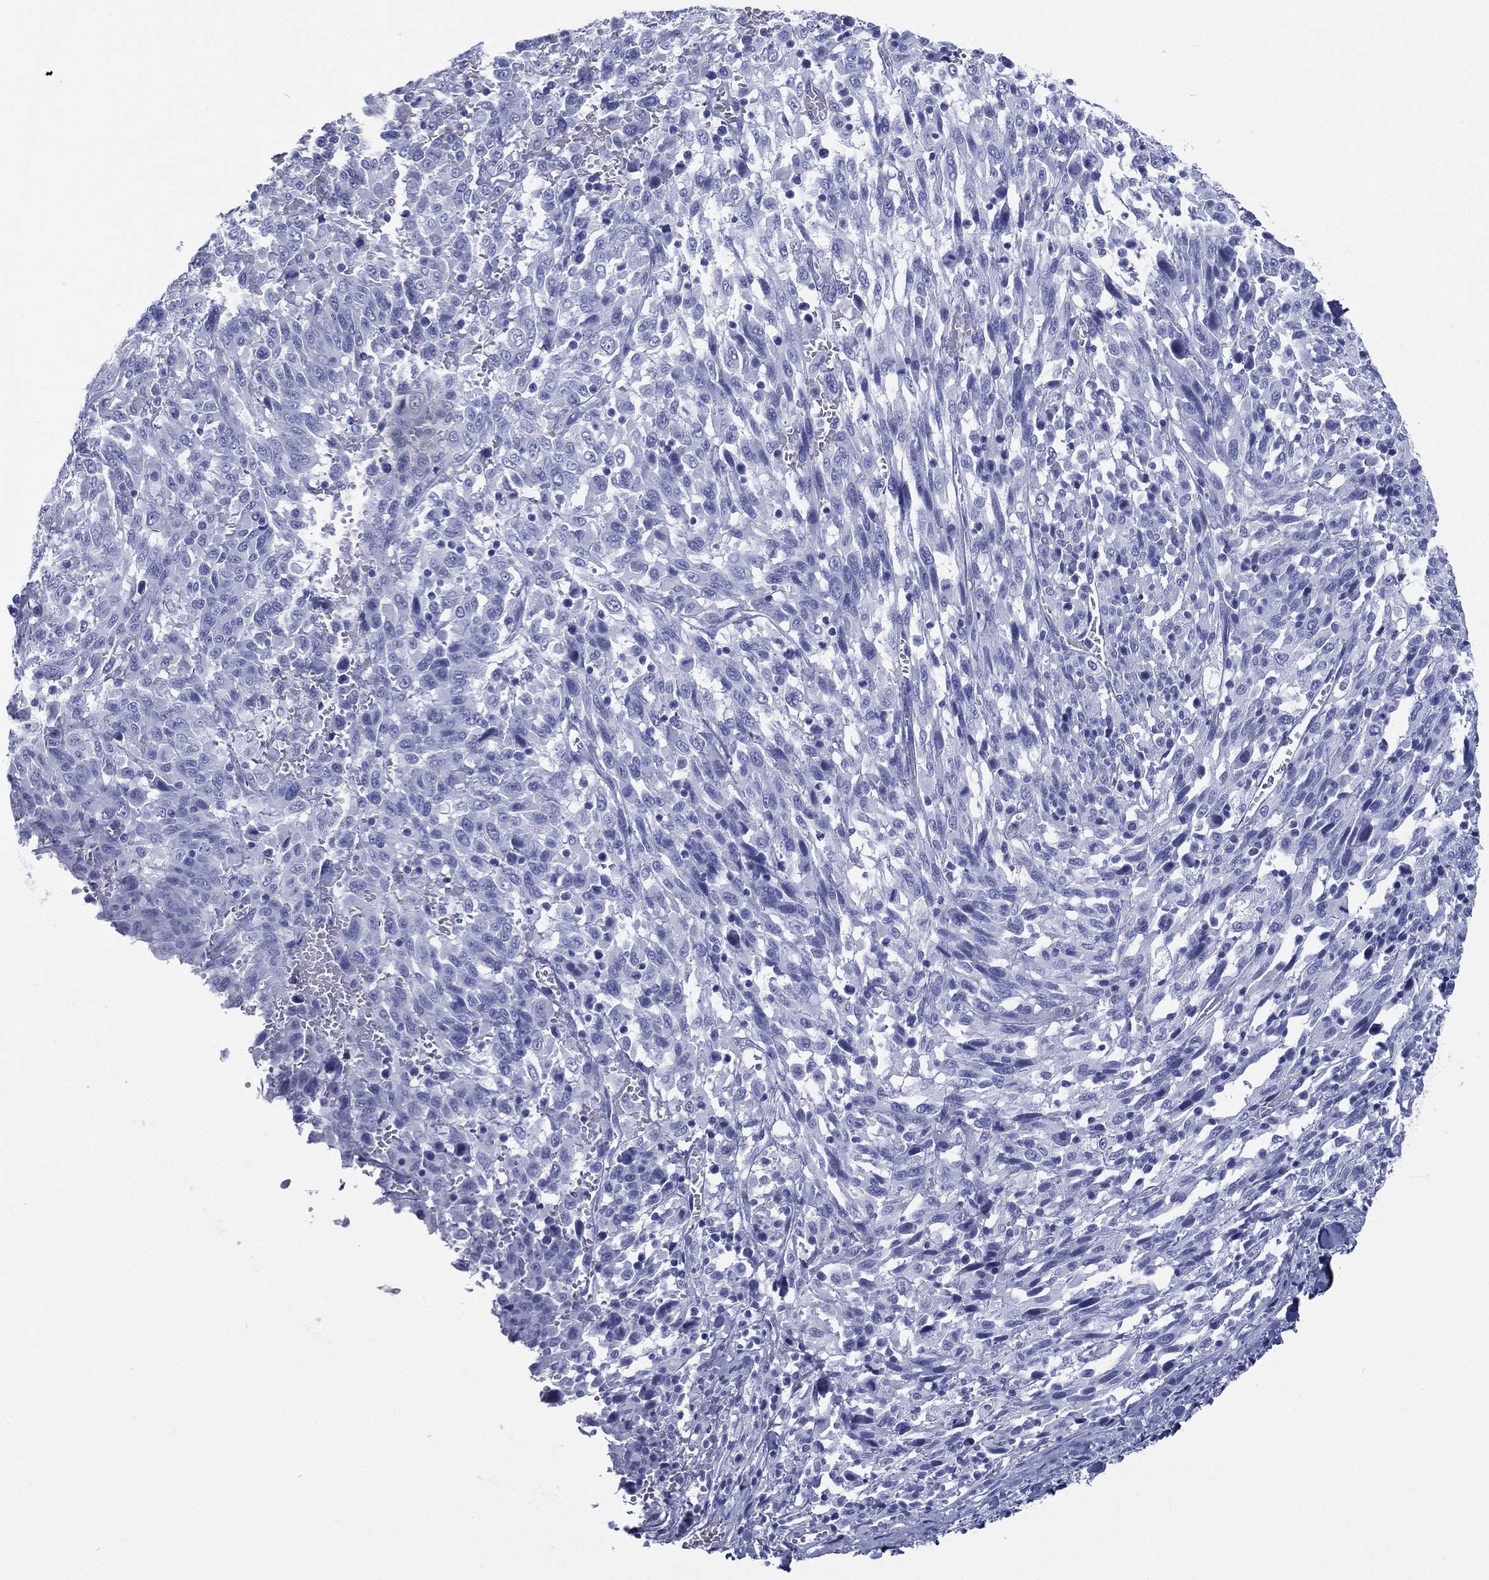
{"staining": {"intensity": "negative", "quantity": "none", "location": "none"}, "tissue": "melanoma", "cell_type": "Tumor cells", "image_type": "cancer", "snomed": [{"axis": "morphology", "description": "Malignant melanoma, NOS"}, {"axis": "topography", "description": "Skin"}], "caption": "Immunohistochemistry (IHC) histopathology image of neoplastic tissue: human melanoma stained with DAB (3,3'-diaminobenzidine) shows no significant protein expression in tumor cells. The staining is performed using DAB (3,3'-diaminobenzidine) brown chromogen with nuclei counter-stained in using hematoxylin.", "gene": "RSPH4A", "patient": {"sex": "female", "age": 91}}